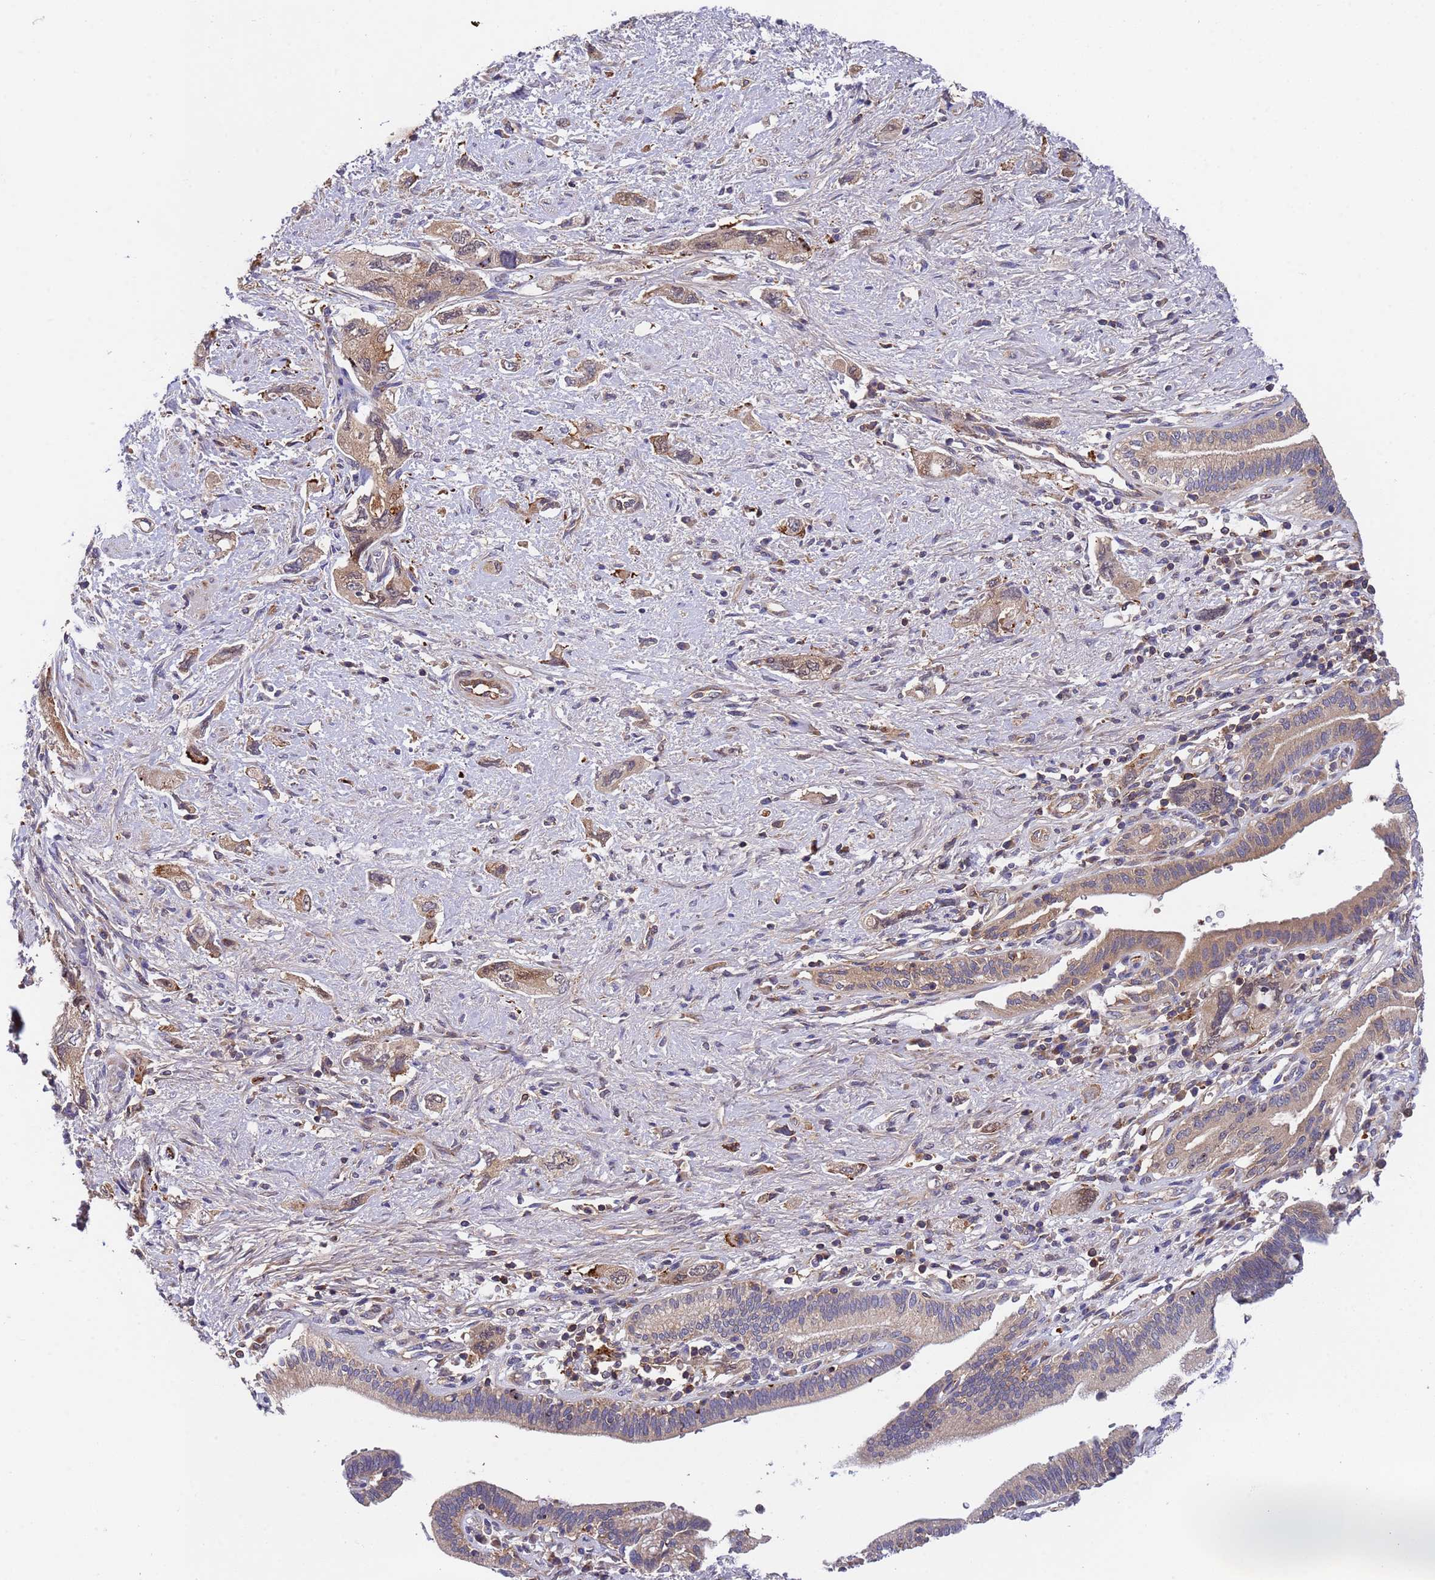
{"staining": {"intensity": "weak", "quantity": ">75%", "location": "cytoplasmic/membranous,nuclear"}, "tissue": "pancreatic cancer", "cell_type": "Tumor cells", "image_type": "cancer", "snomed": [{"axis": "morphology", "description": "Adenocarcinoma, NOS"}, {"axis": "topography", "description": "Pancreas"}], "caption": "This histopathology image exhibits pancreatic cancer stained with immunohistochemistry to label a protein in brown. The cytoplasmic/membranous and nuclear of tumor cells show weak positivity for the protein. Nuclei are counter-stained blue.", "gene": "PARP16", "patient": {"sex": "female", "age": 73}}